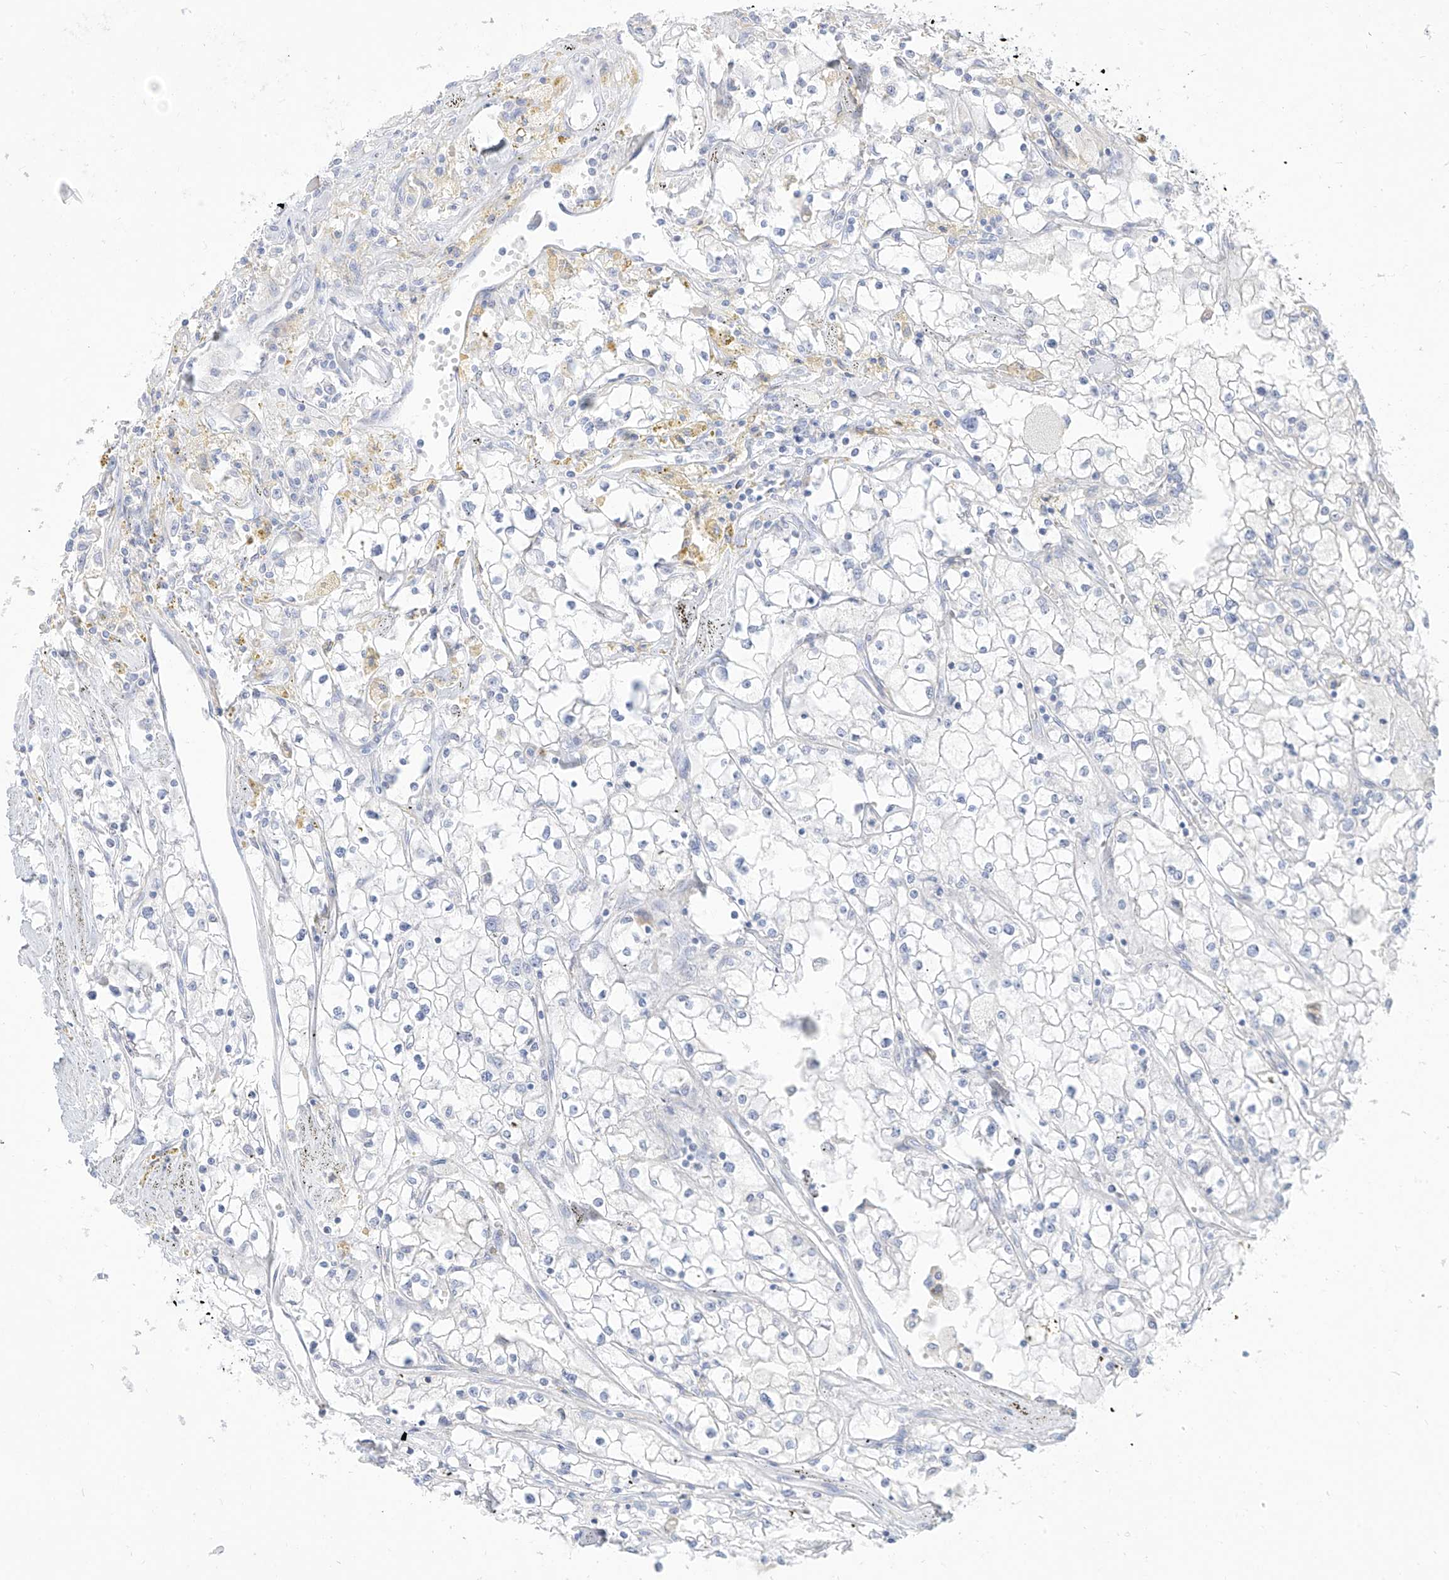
{"staining": {"intensity": "negative", "quantity": "none", "location": "none"}, "tissue": "renal cancer", "cell_type": "Tumor cells", "image_type": "cancer", "snomed": [{"axis": "morphology", "description": "Adenocarcinoma, NOS"}, {"axis": "topography", "description": "Kidney"}], "caption": "DAB immunohistochemical staining of human renal cancer displays no significant expression in tumor cells.", "gene": "TGM4", "patient": {"sex": "male", "age": 56}}